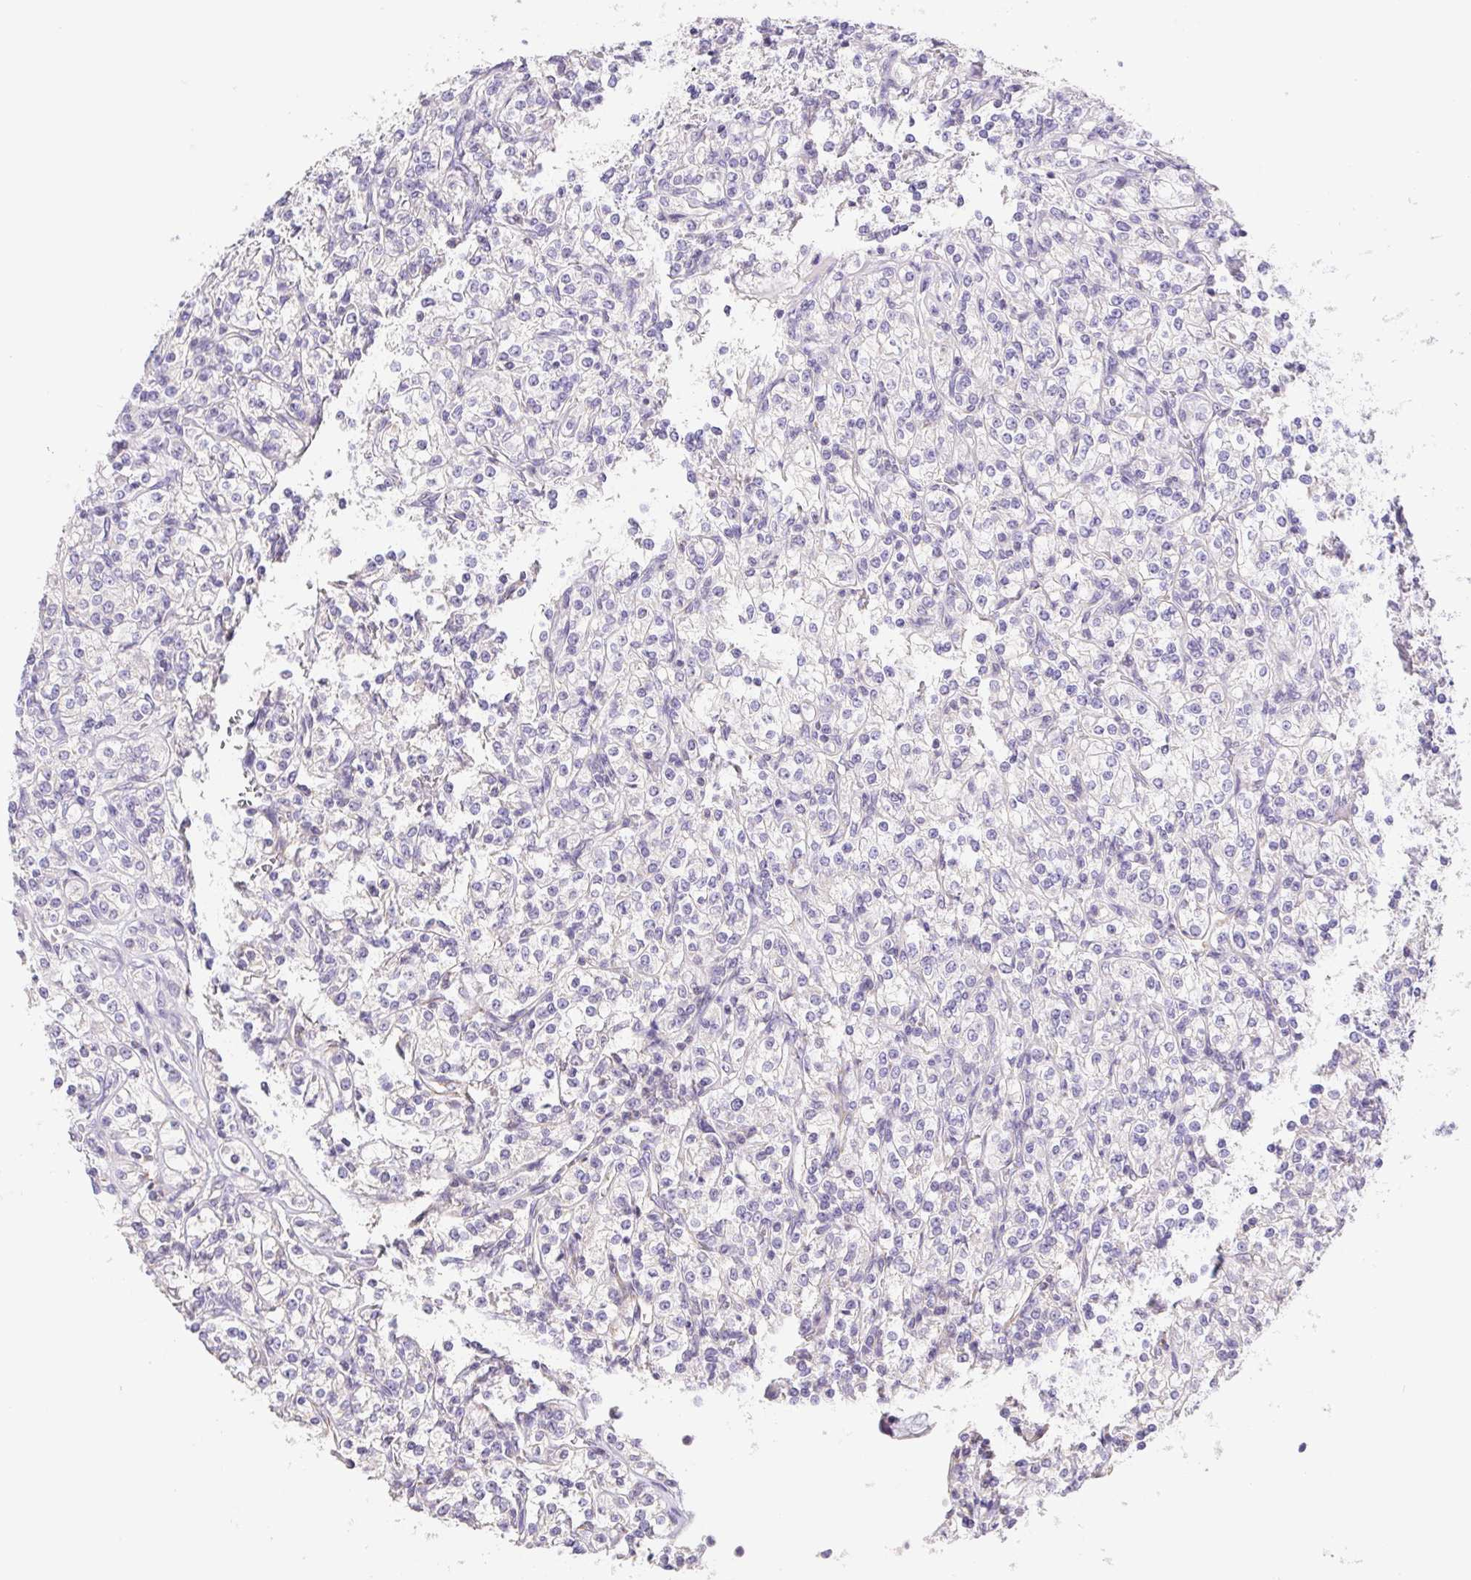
{"staining": {"intensity": "negative", "quantity": "none", "location": "none"}, "tissue": "renal cancer", "cell_type": "Tumor cells", "image_type": "cancer", "snomed": [{"axis": "morphology", "description": "Adenocarcinoma, NOS"}, {"axis": "topography", "description": "Kidney"}], "caption": "Tumor cells are negative for protein expression in human renal cancer. (Brightfield microscopy of DAB (3,3'-diaminobenzidine) immunohistochemistry (IHC) at high magnification).", "gene": "FKBP6", "patient": {"sex": "male", "age": 77}}